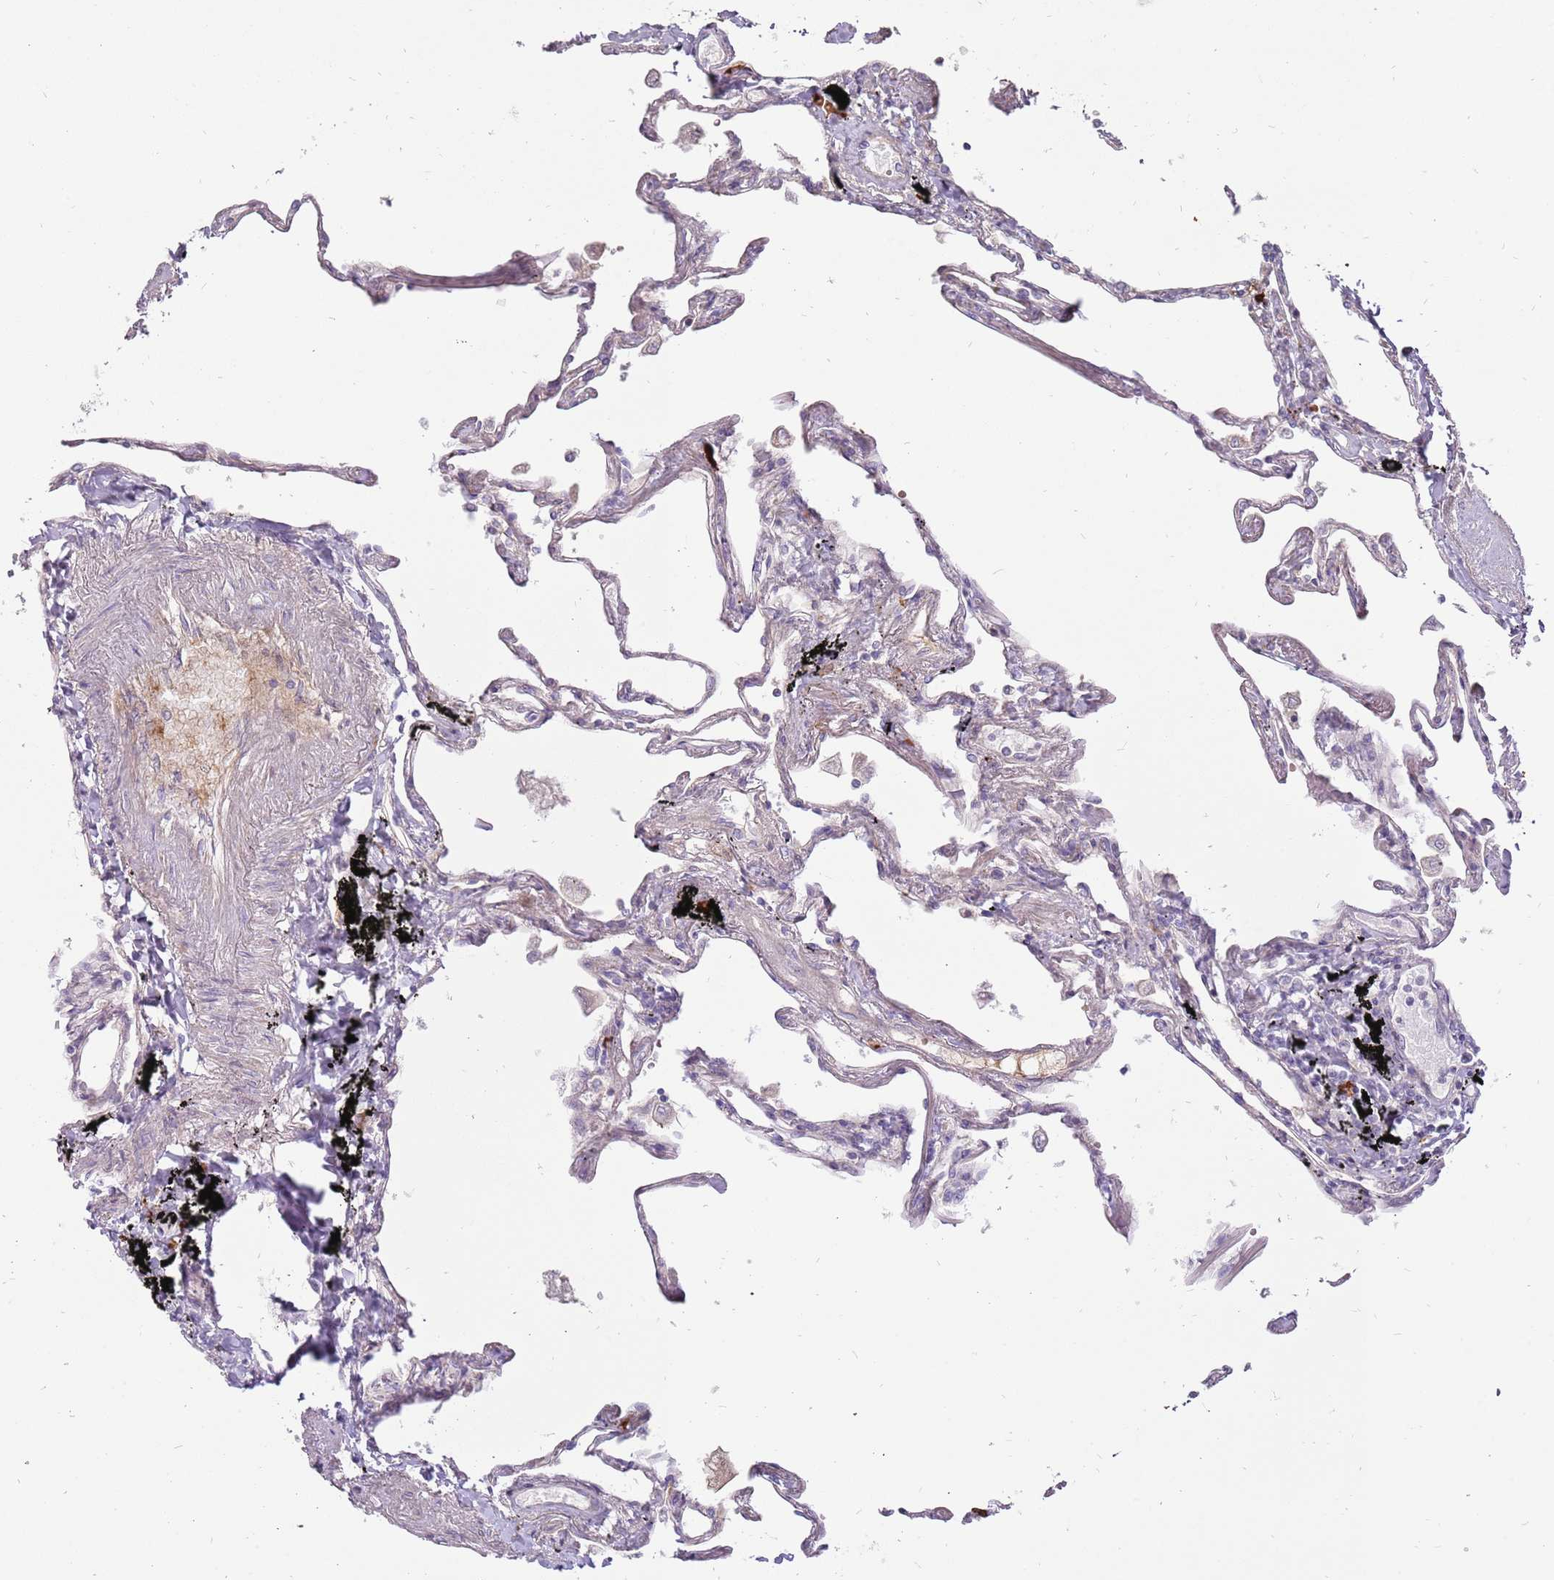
{"staining": {"intensity": "negative", "quantity": "none", "location": "none"}, "tissue": "lung", "cell_type": "Alveolar cells", "image_type": "normal", "snomed": [{"axis": "morphology", "description": "Normal tissue, NOS"}, {"axis": "topography", "description": "Lung"}], "caption": "This micrograph is of normal lung stained with immunohistochemistry to label a protein in brown with the nuclei are counter-stained blue. There is no positivity in alveolar cells. (DAB (3,3'-diaminobenzidine) IHC visualized using brightfield microscopy, high magnification).", "gene": "MCUB", "patient": {"sex": "female", "age": 67}}